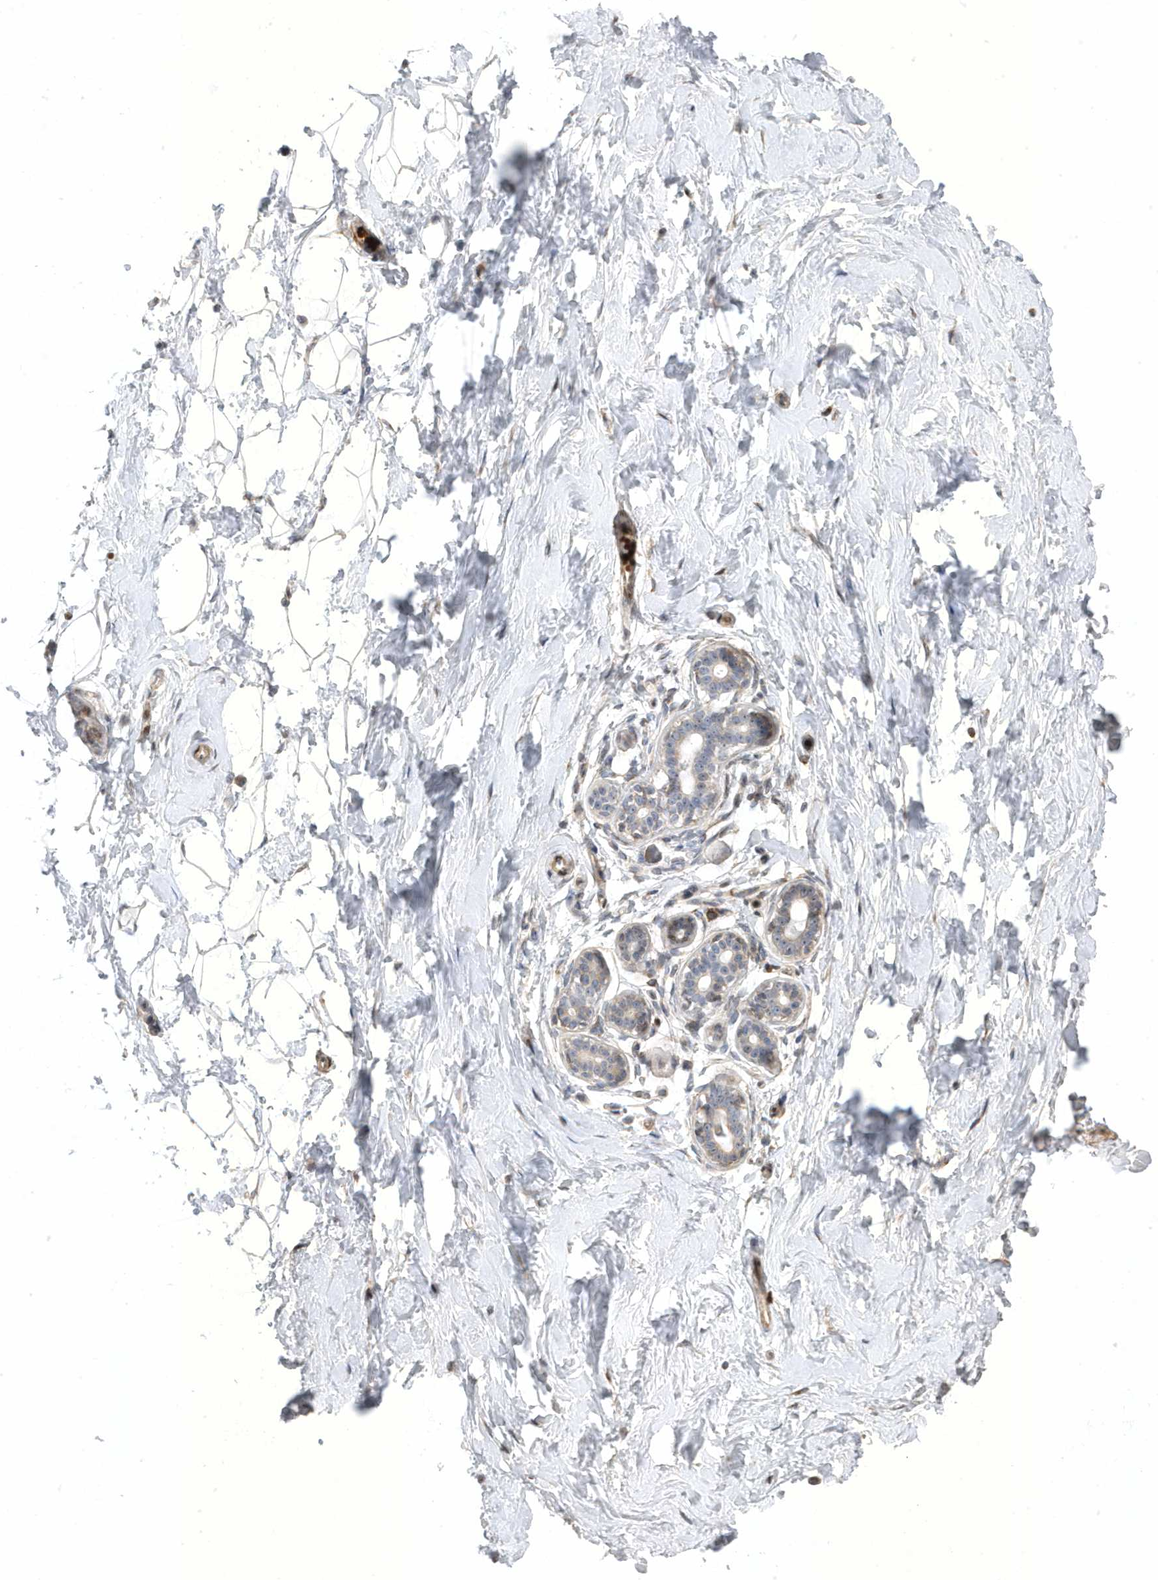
{"staining": {"intensity": "negative", "quantity": "none", "location": "none"}, "tissue": "breast", "cell_type": "Adipocytes", "image_type": "normal", "snomed": [{"axis": "morphology", "description": "Normal tissue, NOS"}, {"axis": "morphology", "description": "Adenoma, NOS"}, {"axis": "topography", "description": "Breast"}], "caption": "The immunohistochemistry image has no significant expression in adipocytes of breast.", "gene": "MAP7D3", "patient": {"sex": "female", "age": 23}}